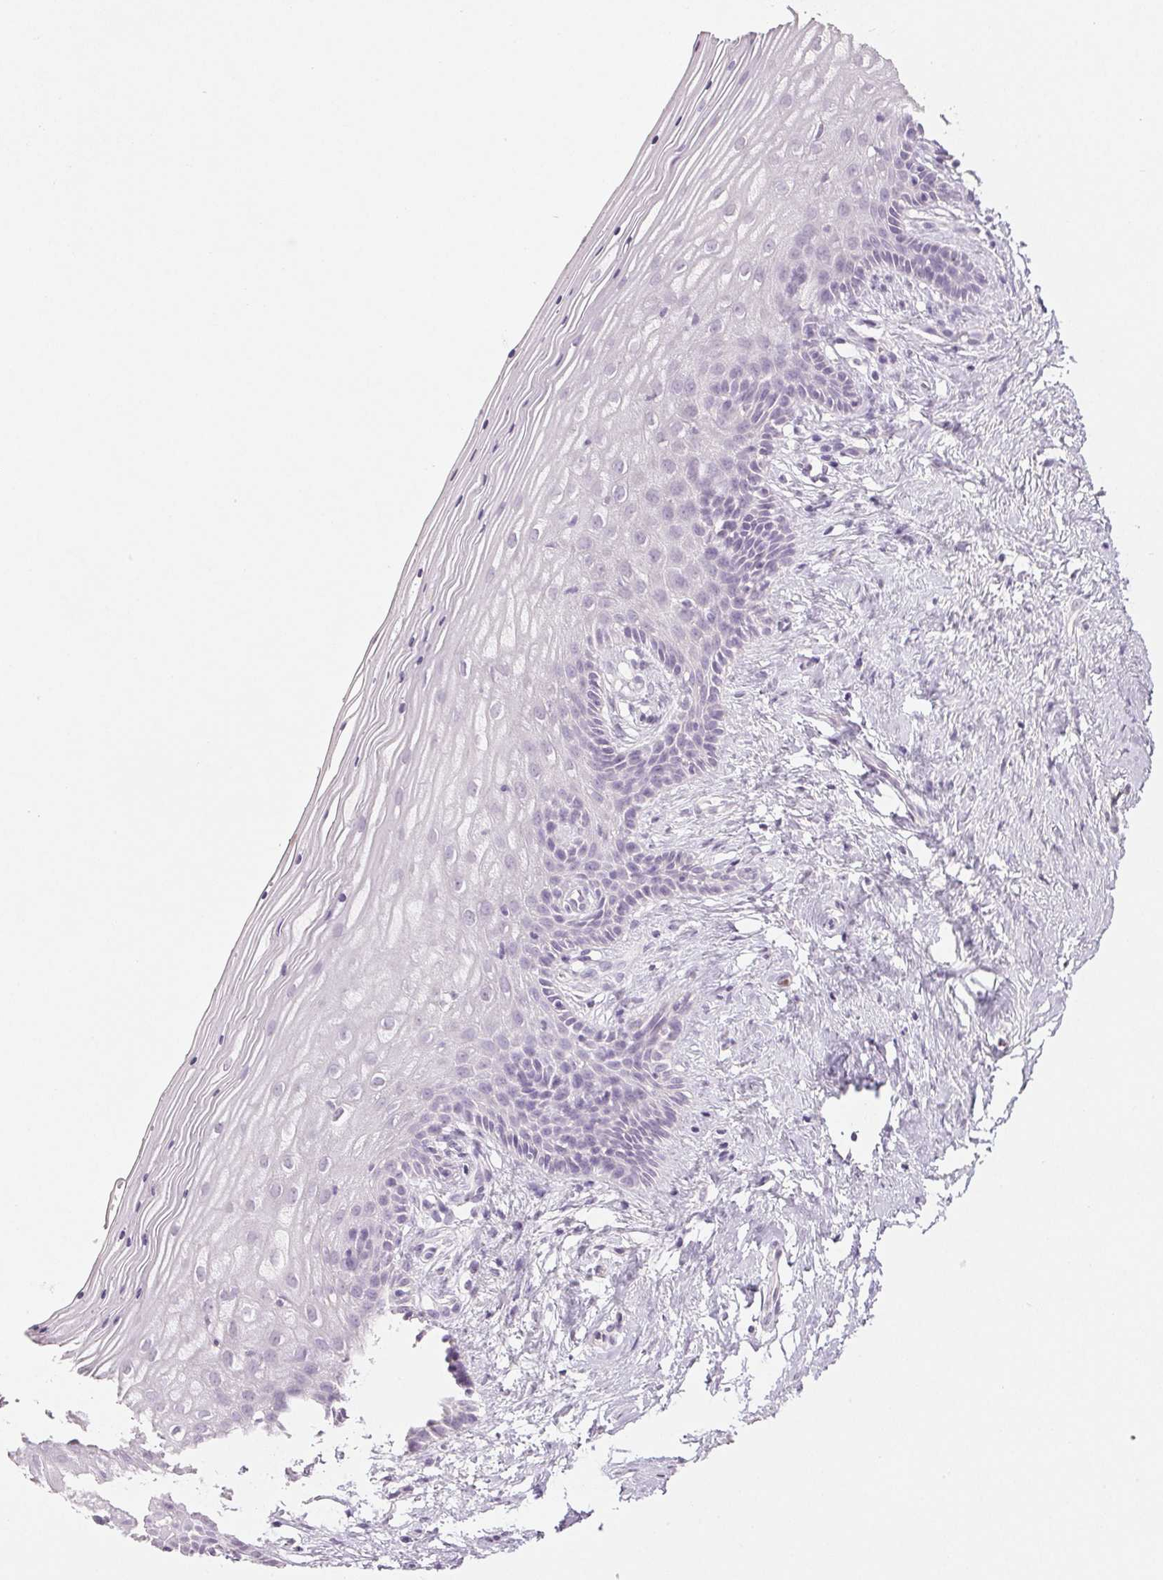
{"staining": {"intensity": "negative", "quantity": "none", "location": "none"}, "tissue": "vagina", "cell_type": "Squamous epithelial cells", "image_type": "normal", "snomed": [{"axis": "morphology", "description": "Normal tissue, NOS"}, {"axis": "topography", "description": "Vagina"}], "caption": "There is no significant expression in squamous epithelial cells of vagina. The staining was performed using DAB (3,3'-diaminobenzidine) to visualize the protein expression in brown, while the nuclei were stained in blue with hematoxylin (Magnification: 20x).", "gene": "LTF", "patient": {"sex": "female", "age": 45}}